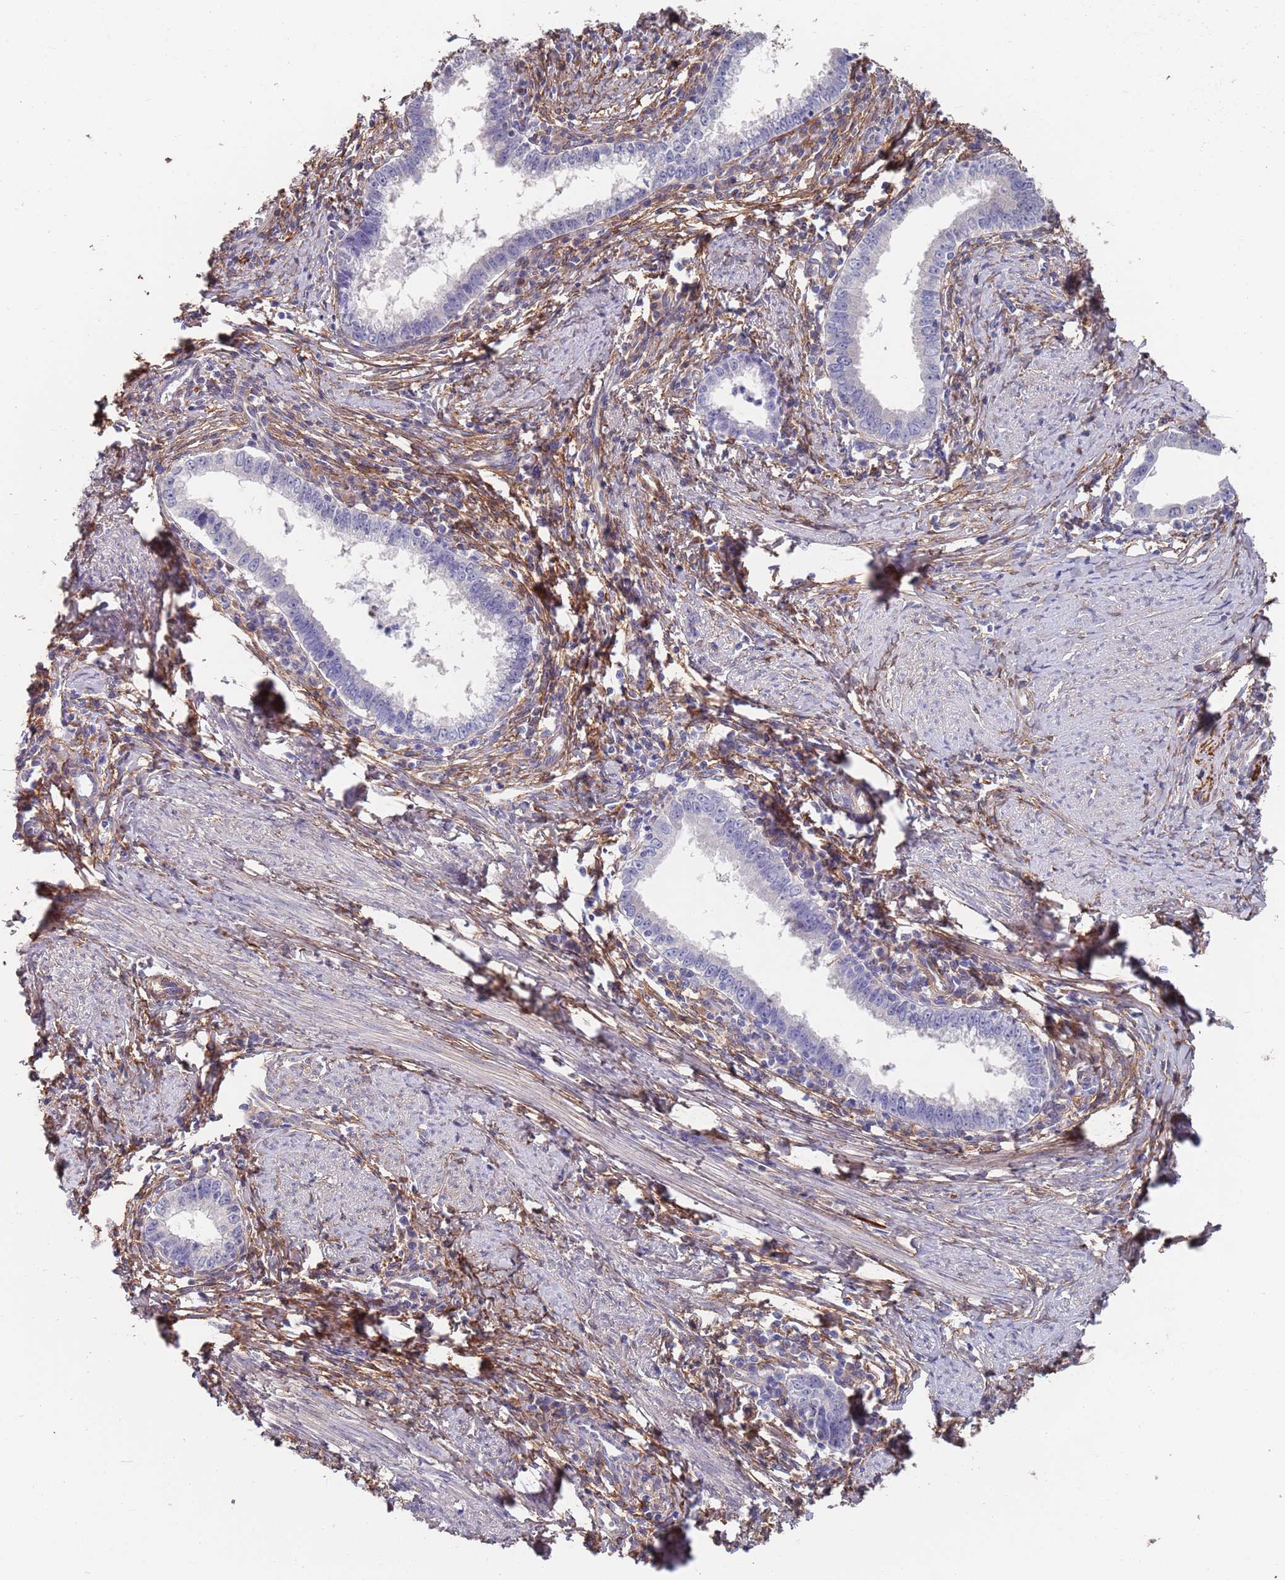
{"staining": {"intensity": "negative", "quantity": "none", "location": "none"}, "tissue": "cervical cancer", "cell_type": "Tumor cells", "image_type": "cancer", "snomed": [{"axis": "morphology", "description": "Adenocarcinoma, NOS"}, {"axis": "topography", "description": "Cervix"}], "caption": "DAB (3,3'-diaminobenzidine) immunohistochemical staining of human cervical cancer displays no significant staining in tumor cells. (DAB (3,3'-diaminobenzidine) immunohistochemistry visualized using brightfield microscopy, high magnification).", "gene": "ANK2", "patient": {"sex": "female", "age": 36}}